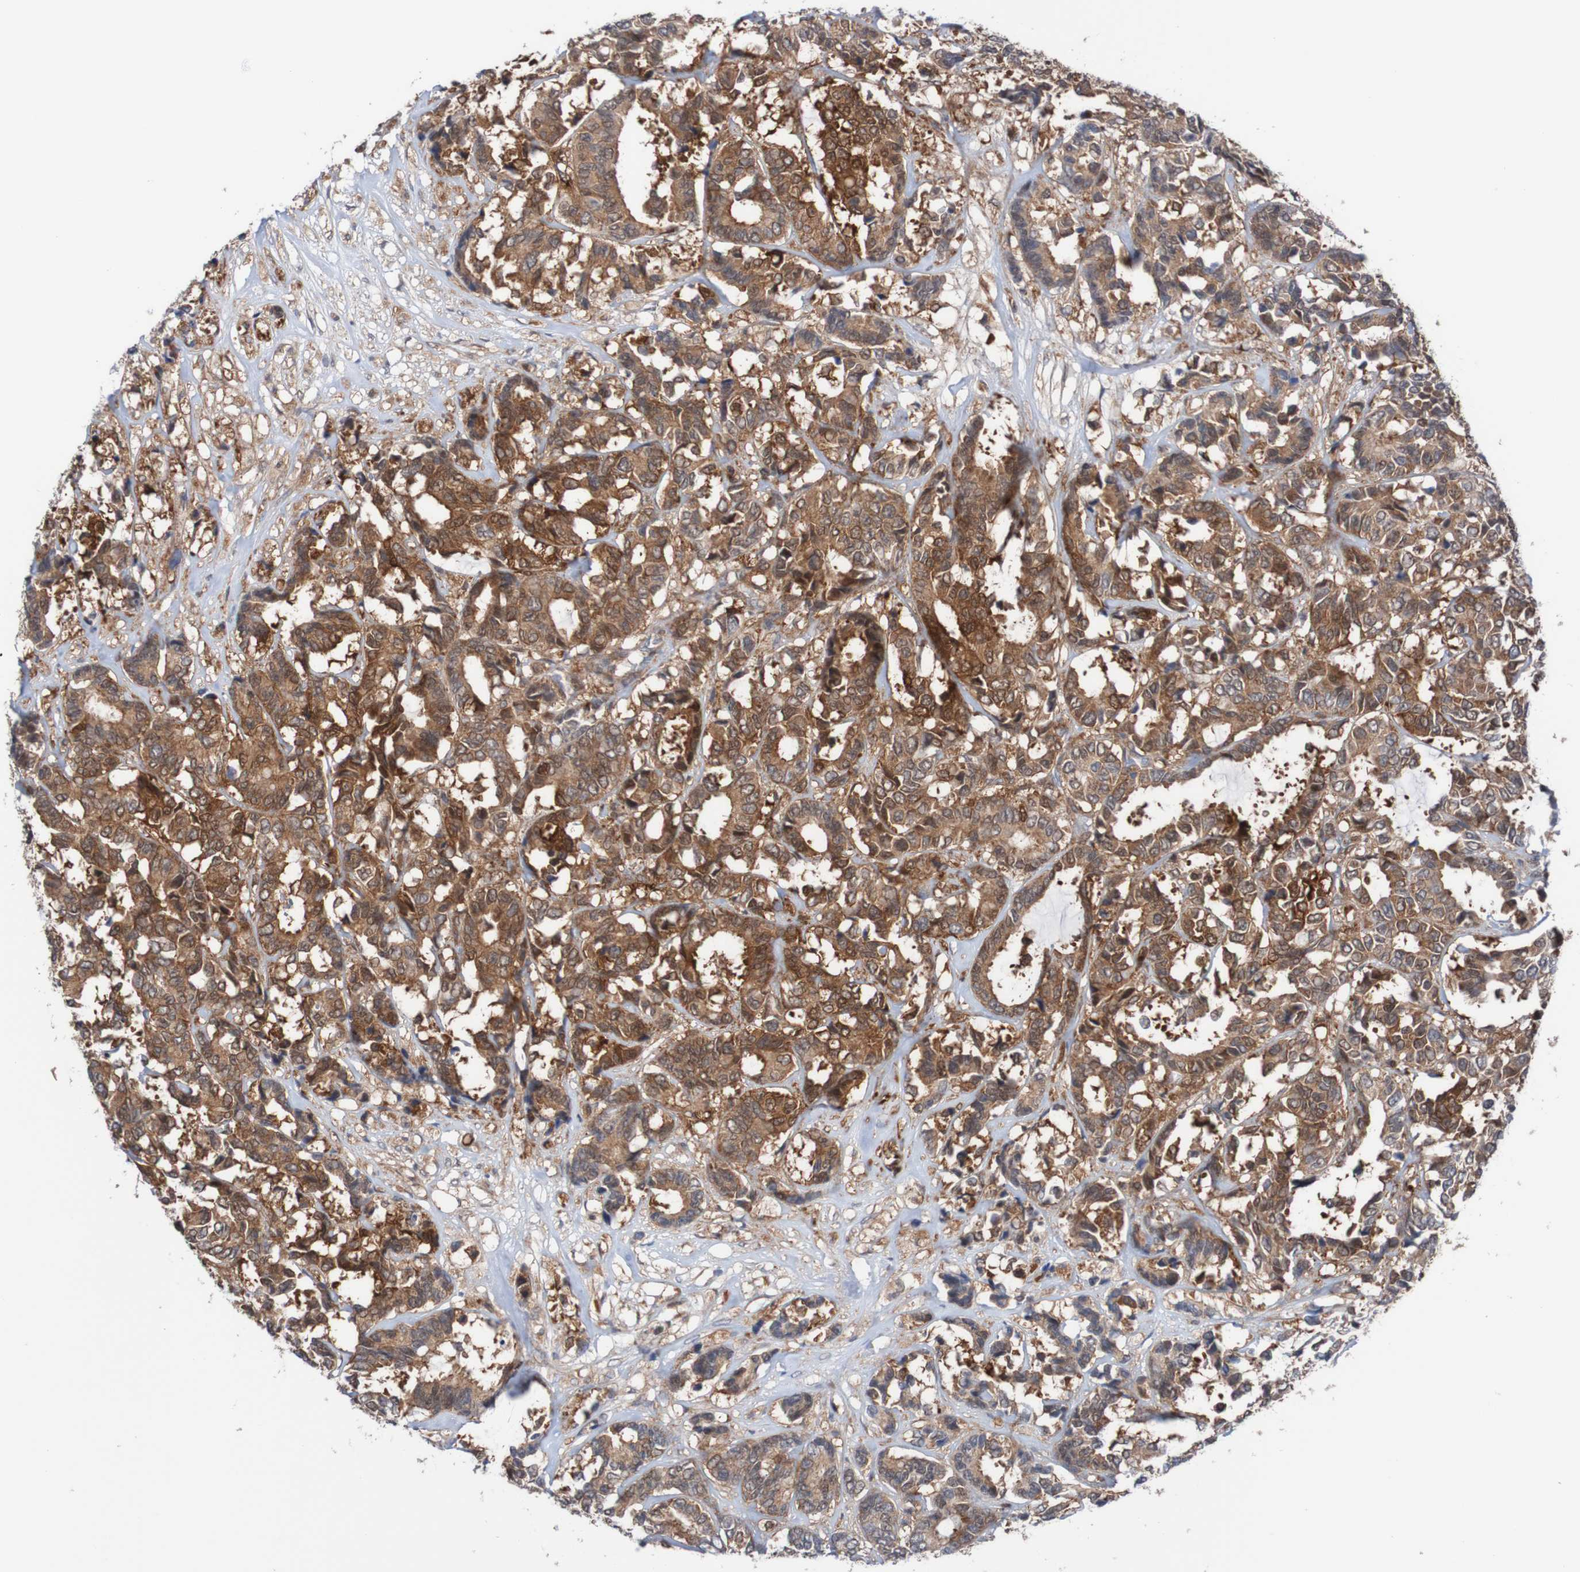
{"staining": {"intensity": "moderate", "quantity": ">75%", "location": "cytoplasmic/membranous"}, "tissue": "breast cancer", "cell_type": "Tumor cells", "image_type": "cancer", "snomed": [{"axis": "morphology", "description": "Duct carcinoma"}, {"axis": "topography", "description": "Breast"}], "caption": "Brown immunohistochemical staining in breast cancer displays moderate cytoplasmic/membranous staining in approximately >75% of tumor cells.", "gene": "RIGI", "patient": {"sex": "female", "age": 87}}